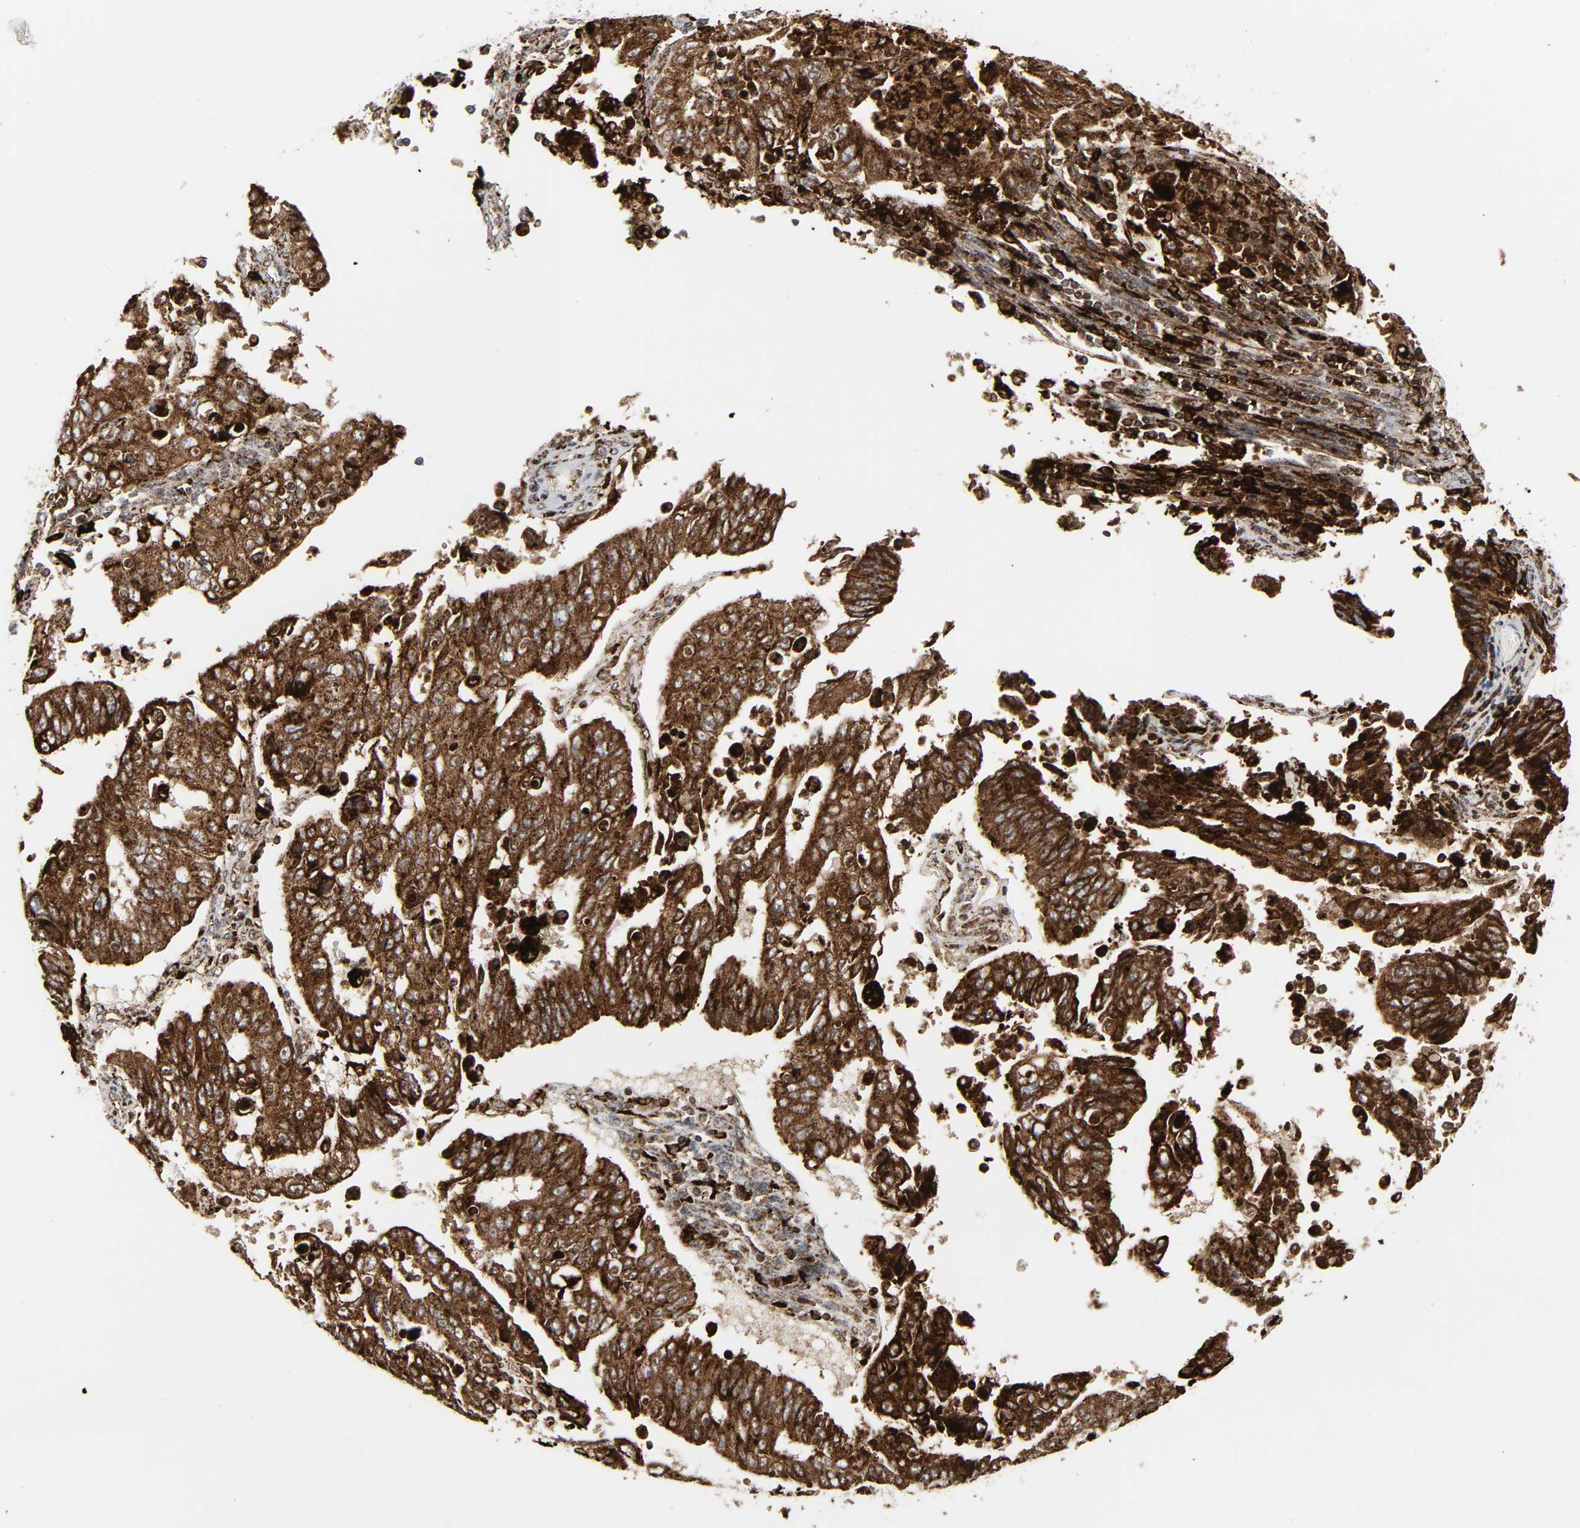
{"staining": {"intensity": "strong", "quantity": ">75%", "location": "cytoplasmic/membranous"}, "tissue": "endometrial cancer", "cell_type": "Tumor cells", "image_type": "cancer", "snomed": [{"axis": "morphology", "description": "Adenocarcinoma, NOS"}, {"axis": "topography", "description": "Endometrium"}], "caption": "Immunohistochemical staining of human adenocarcinoma (endometrial) demonstrates high levels of strong cytoplasmic/membranous staining in about >75% of tumor cells. (IHC, brightfield microscopy, high magnification).", "gene": "PSAP", "patient": {"sex": "female", "age": 42}}